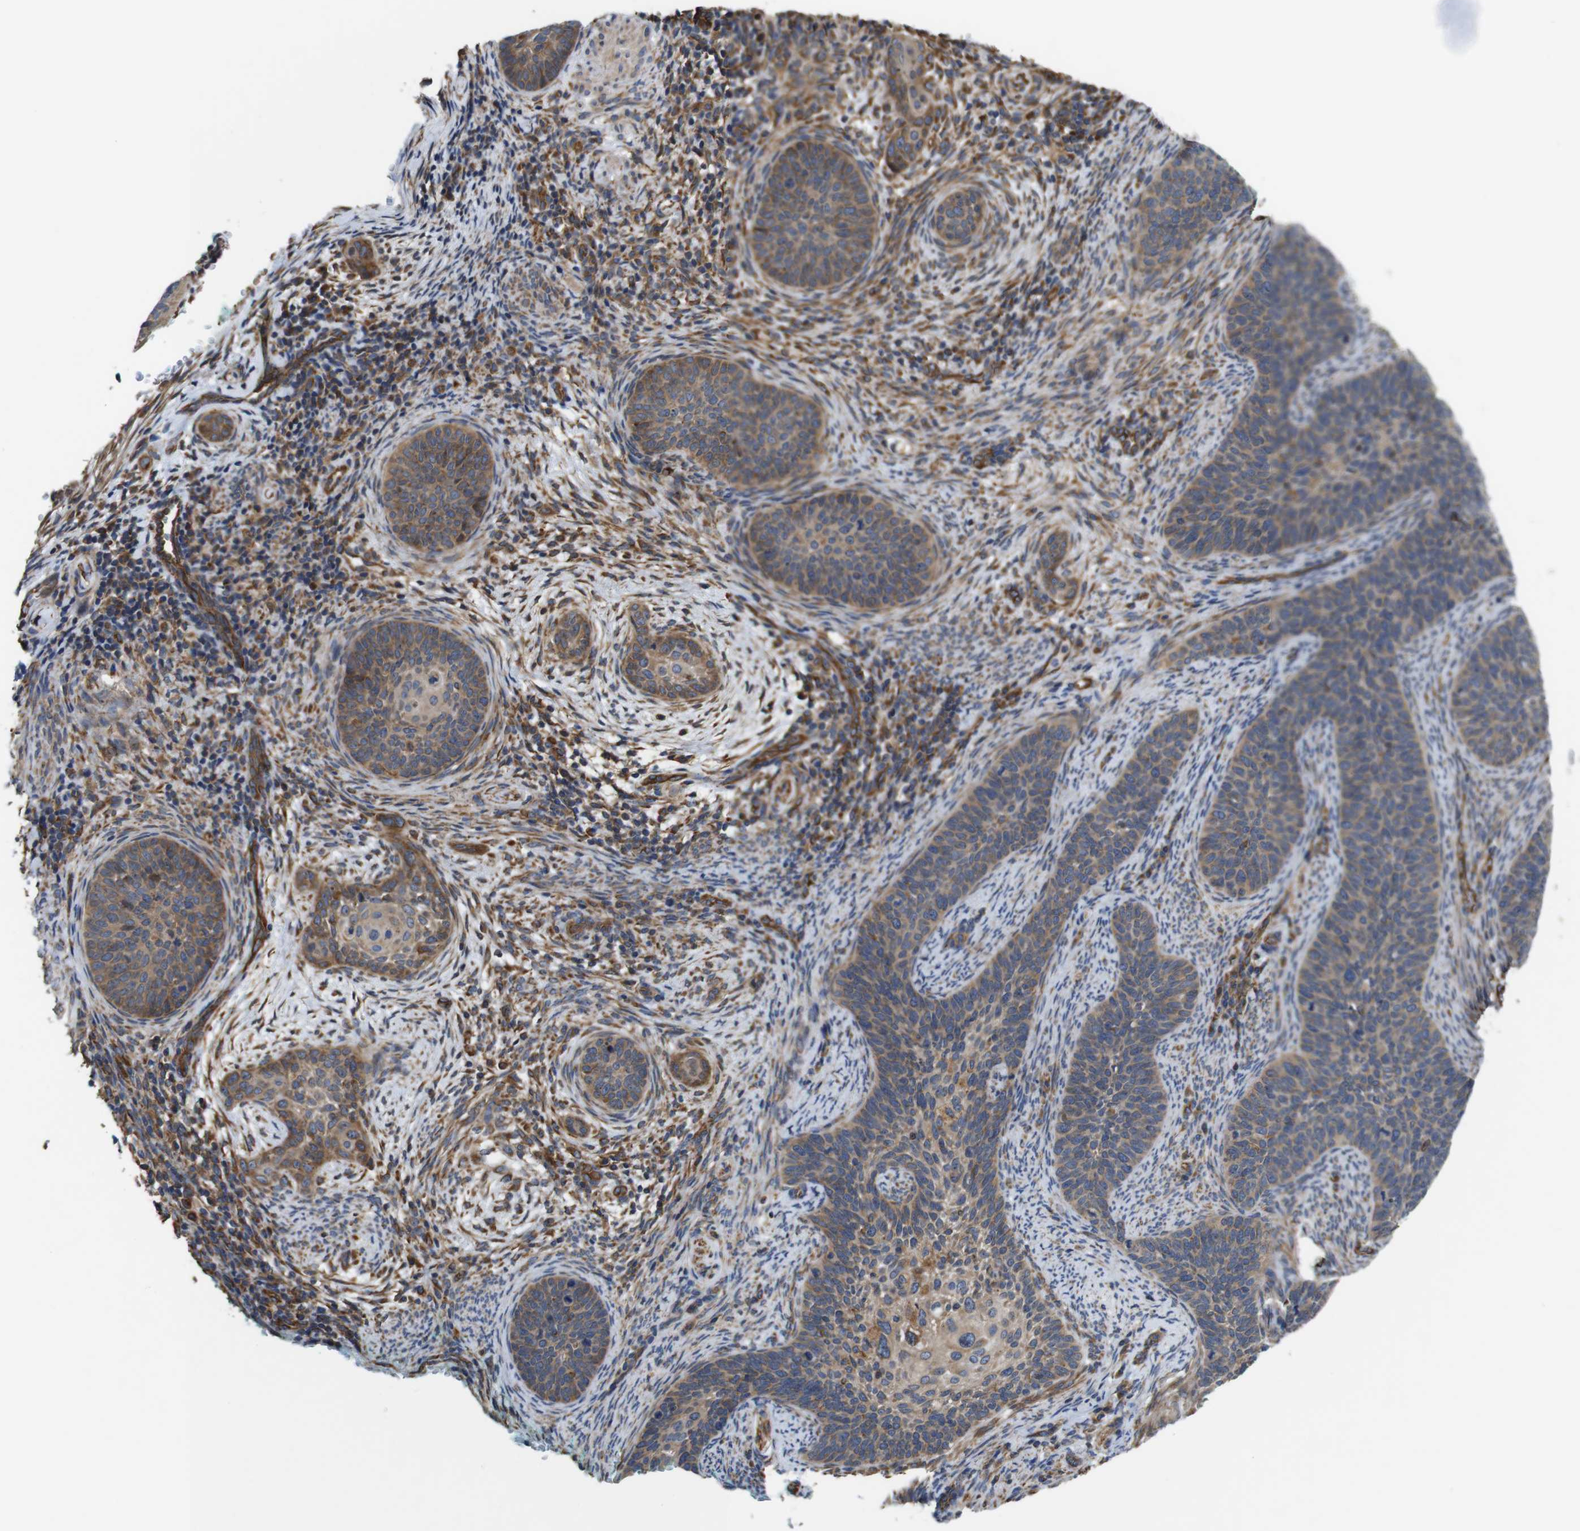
{"staining": {"intensity": "moderate", "quantity": ">75%", "location": "cytoplasmic/membranous"}, "tissue": "cervical cancer", "cell_type": "Tumor cells", "image_type": "cancer", "snomed": [{"axis": "morphology", "description": "Squamous cell carcinoma, NOS"}, {"axis": "topography", "description": "Cervix"}], "caption": "Immunohistochemistry of human cervical squamous cell carcinoma demonstrates medium levels of moderate cytoplasmic/membranous positivity in approximately >75% of tumor cells.", "gene": "POMK", "patient": {"sex": "female", "age": 33}}